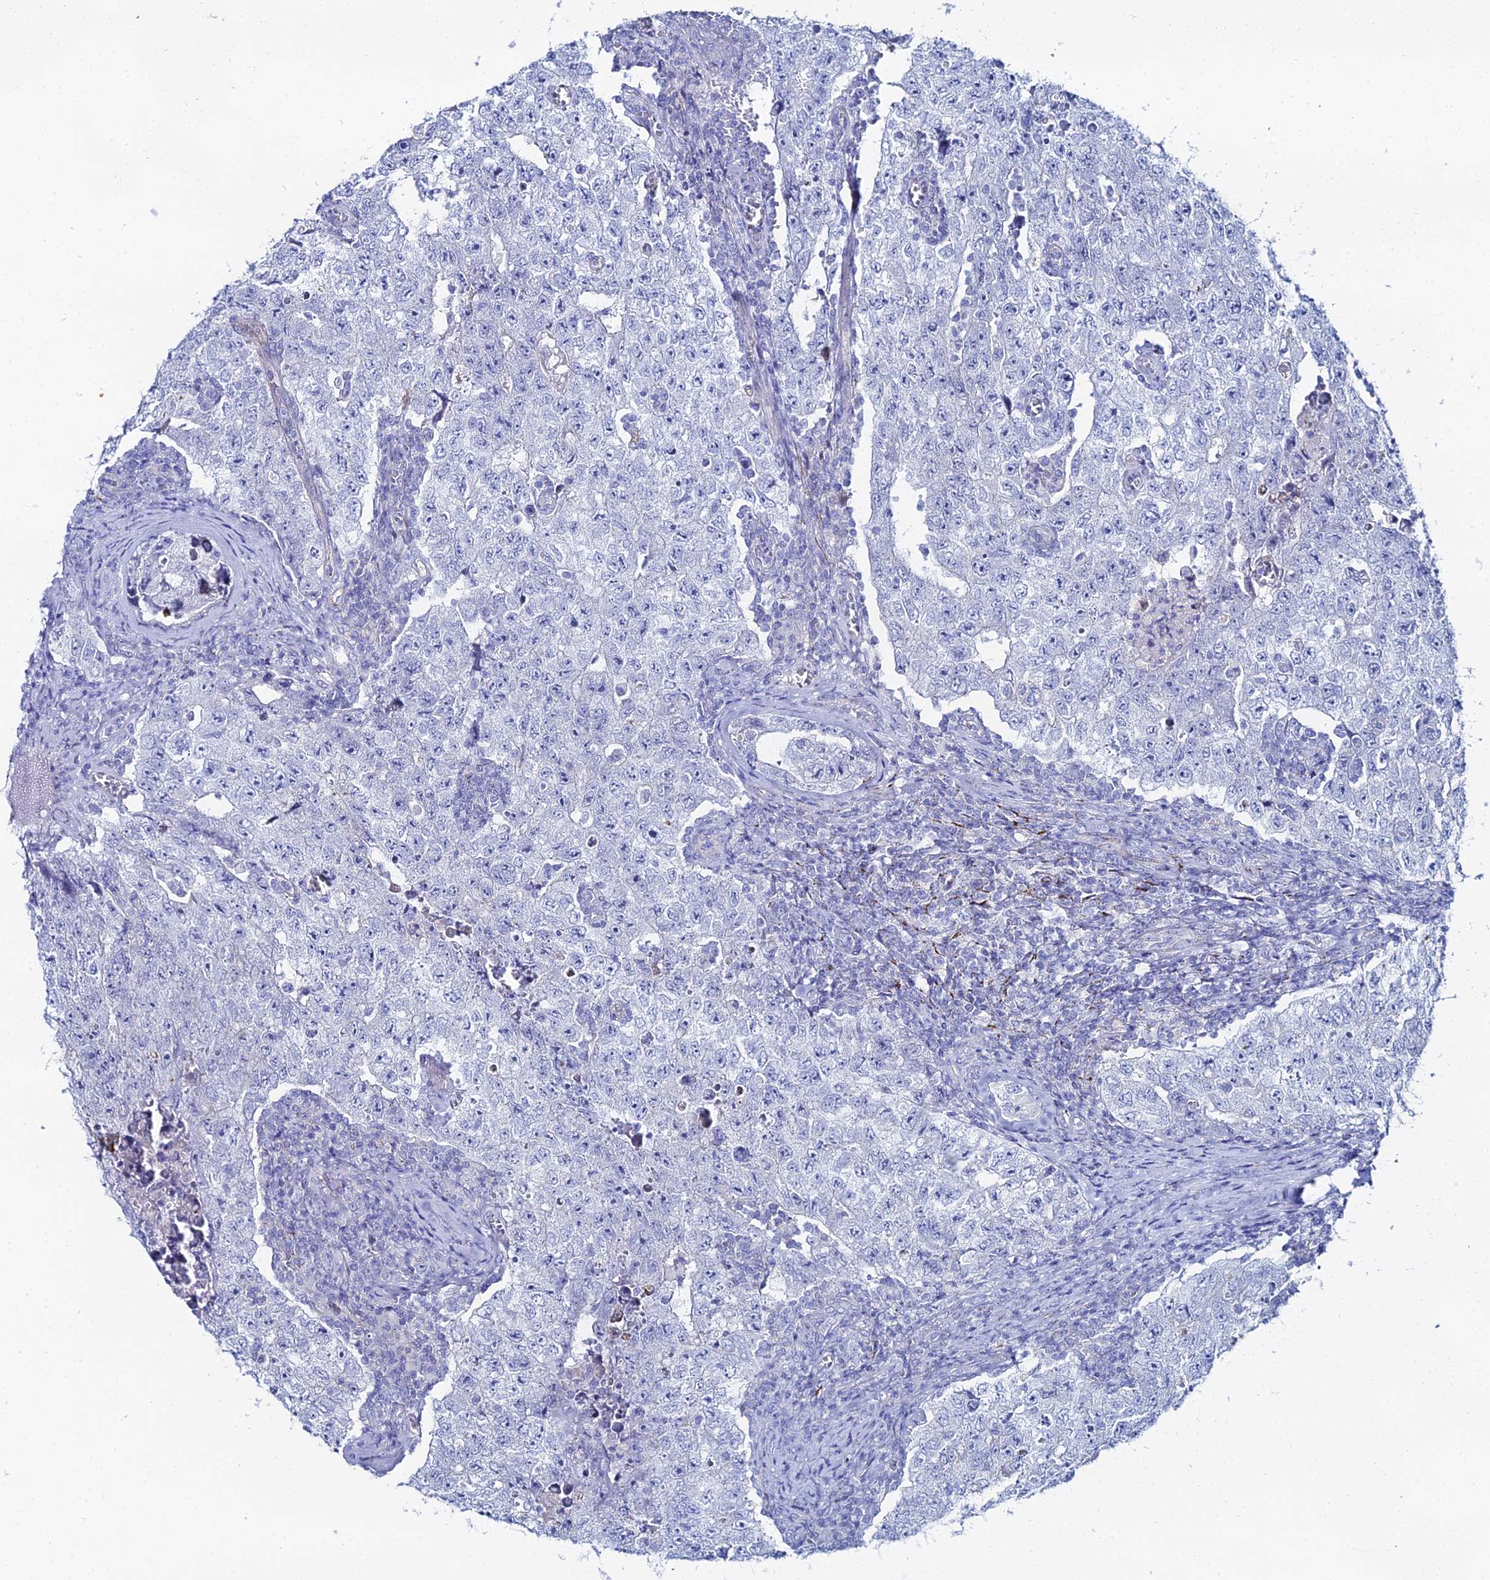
{"staining": {"intensity": "negative", "quantity": "none", "location": "none"}, "tissue": "testis cancer", "cell_type": "Tumor cells", "image_type": "cancer", "snomed": [{"axis": "morphology", "description": "Carcinoma, Embryonal, NOS"}, {"axis": "topography", "description": "Testis"}], "caption": "Immunohistochemistry photomicrograph of neoplastic tissue: testis cancer (embryonal carcinoma) stained with DAB exhibits no significant protein expression in tumor cells.", "gene": "DHX34", "patient": {"sex": "male", "age": 17}}